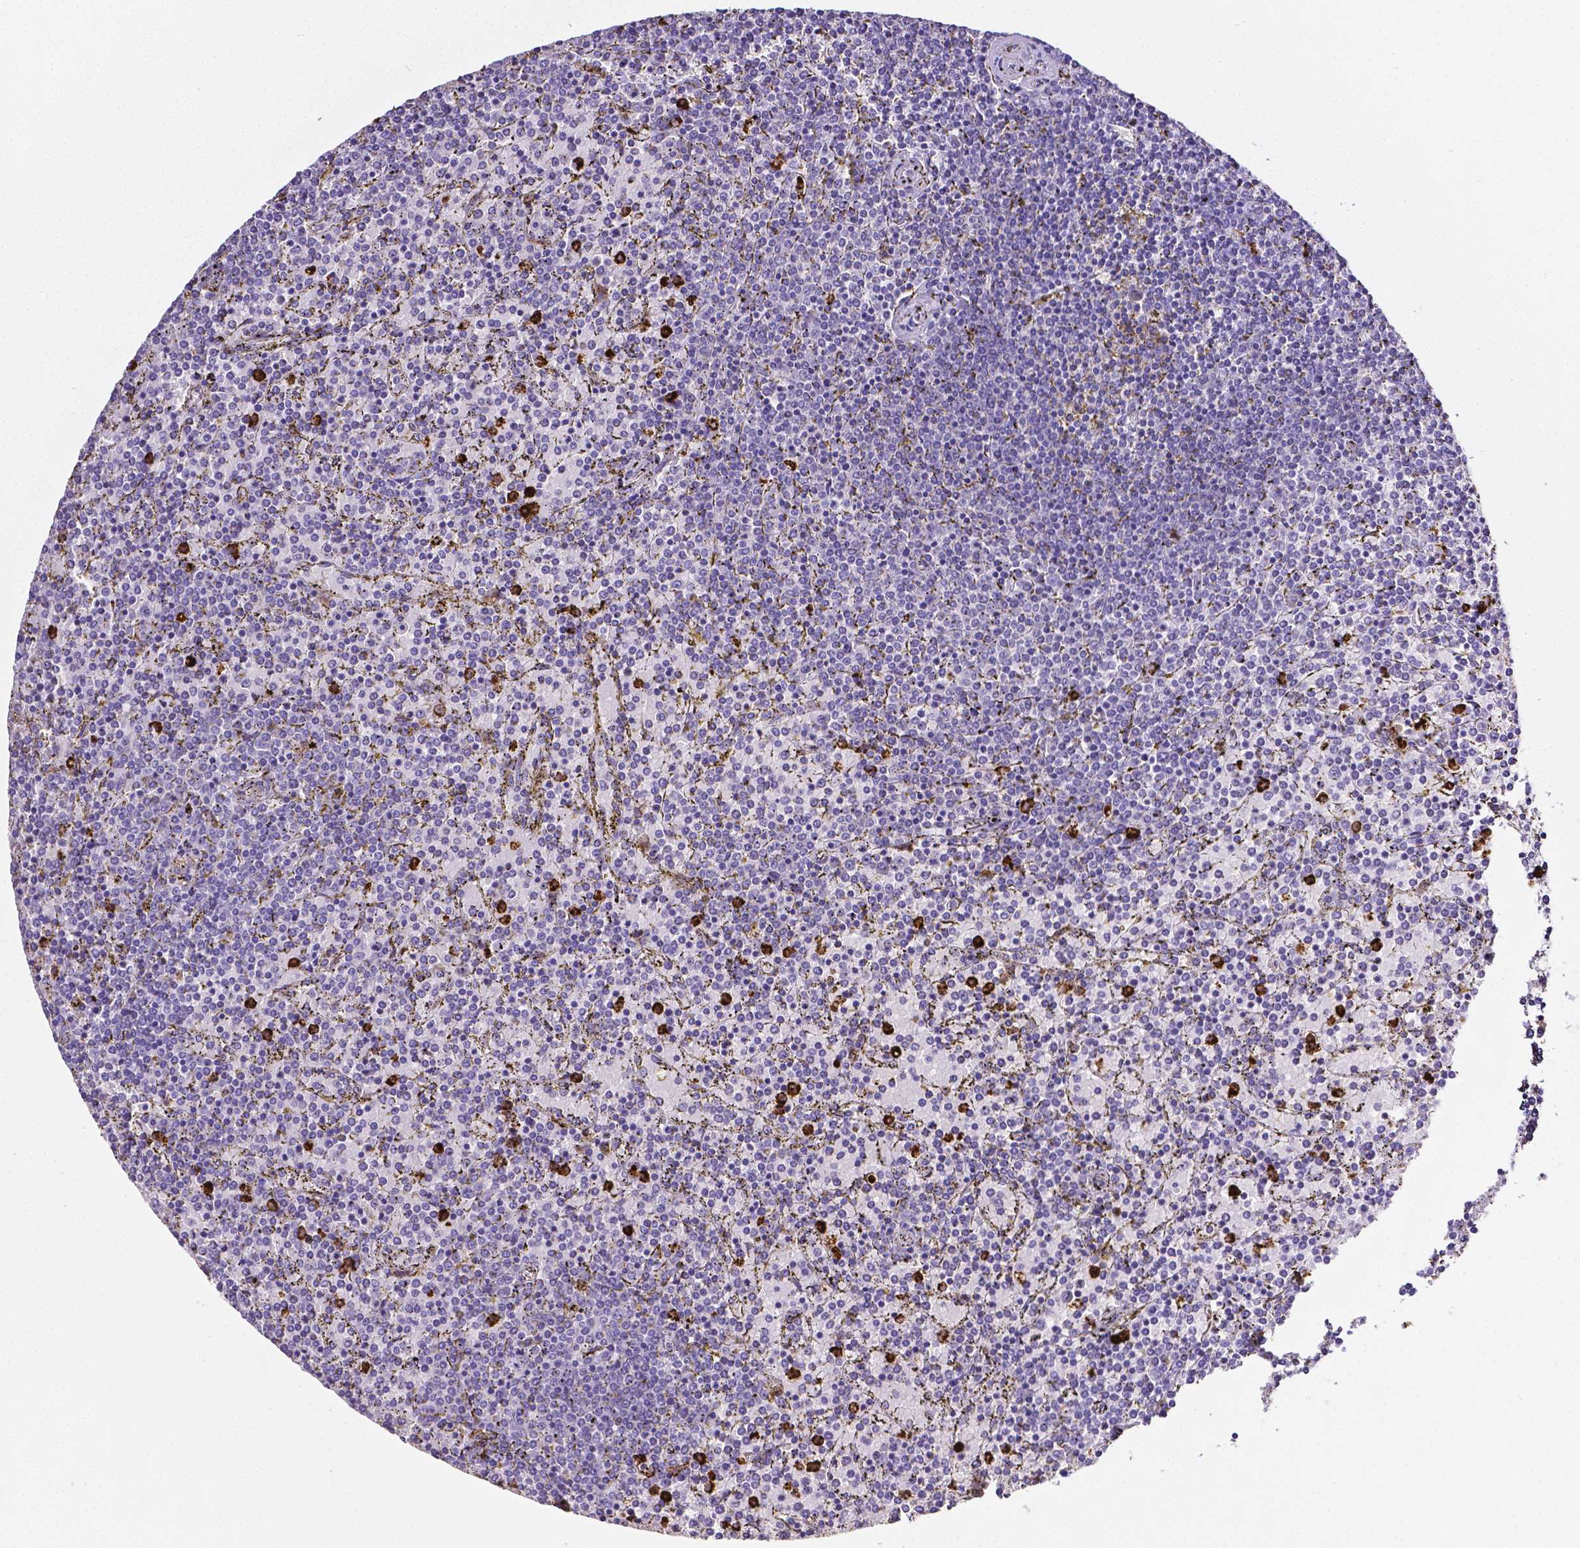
{"staining": {"intensity": "negative", "quantity": "none", "location": "none"}, "tissue": "lymphoma", "cell_type": "Tumor cells", "image_type": "cancer", "snomed": [{"axis": "morphology", "description": "Malignant lymphoma, non-Hodgkin's type, Low grade"}, {"axis": "topography", "description": "Spleen"}], "caption": "Human lymphoma stained for a protein using immunohistochemistry (IHC) exhibits no expression in tumor cells.", "gene": "MMP9", "patient": {"sex": "female", "age": 77}}